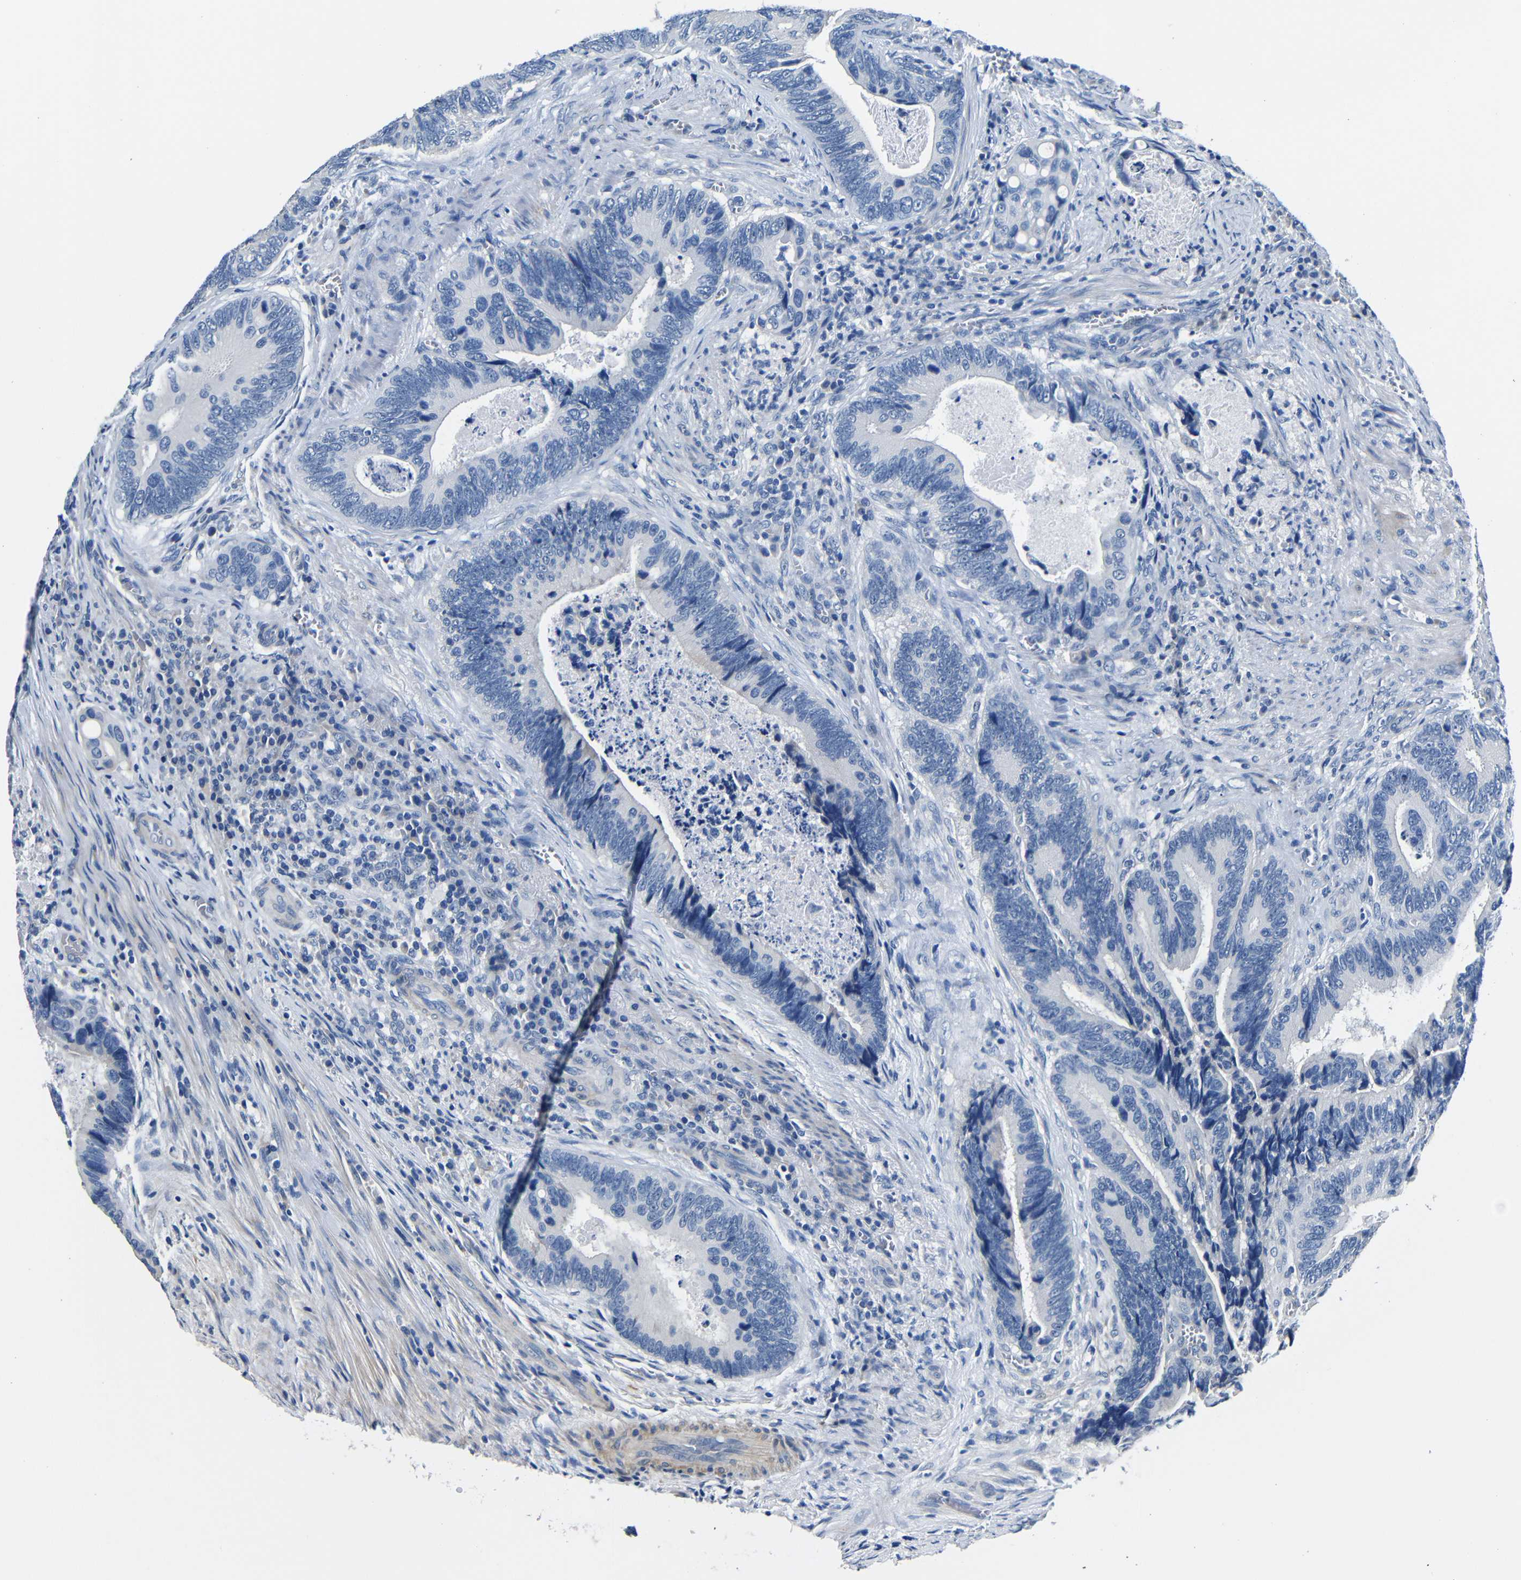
{"staining": {"intensity": "negative", "quantity": "none", "location": "none"}, "tissue": "colorectal cancer", "cell_type": "Tumor cells", "image_type": "cancer", "snomed": [{"axis": "morphology", "description": "Inflammation, NOS"}, {"axis": "morphology", "description": "Adenocarcinoma, NOS"}, {"axis": "topography", "description": "Colon"}], "caption": "This is an immunohistochemistry photomicrograph of human colorectal cancer (adenocarcinoma). There is no expression in tumor cells.", "gene": "TNFAIP1", "patient": {"sex": "male", "age": 72}}